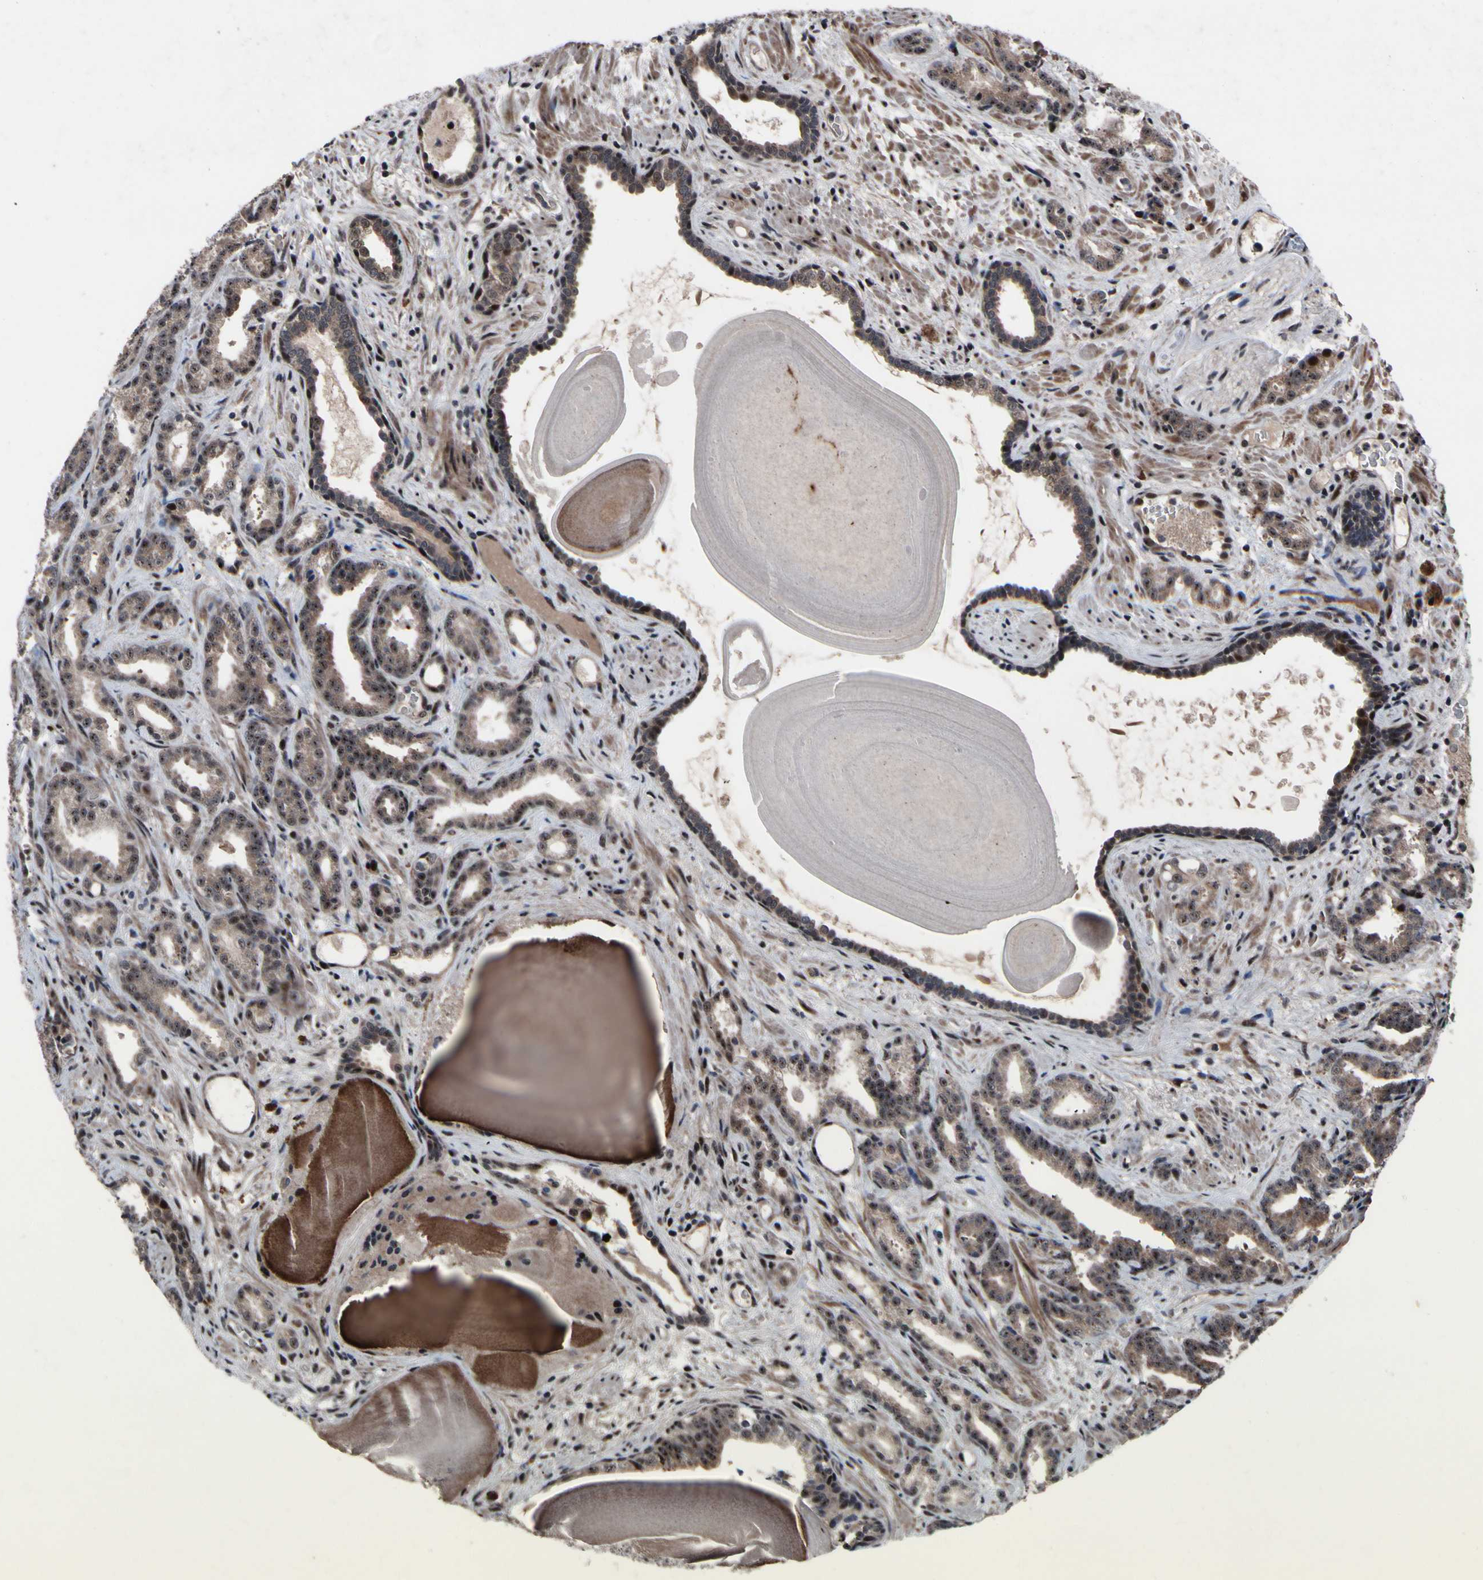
{"staining": {"intensity": "weak", "quantity": ">75%", "location": "cytoplasmic/membranous,nuclear"}, "tissue": "prostate cancer", "cell_type": "Tumor cells", "image_type": "cancer", "snomed": [{"axis": "morphology", "description": "Adenocarcinoma, Low grade"}, {"axis": "topography", "description": "Prostate"}], "caption": "Prostate cancer (adenocarcinoma (low-grade)) was stained to show a protein in brown. There is low levels of weak cytoplasmic/membranous and nuclear positivity in about >75% of tumor cells.", "gene": "SOX7", "patient": {"sex": "male", "age": 63}}